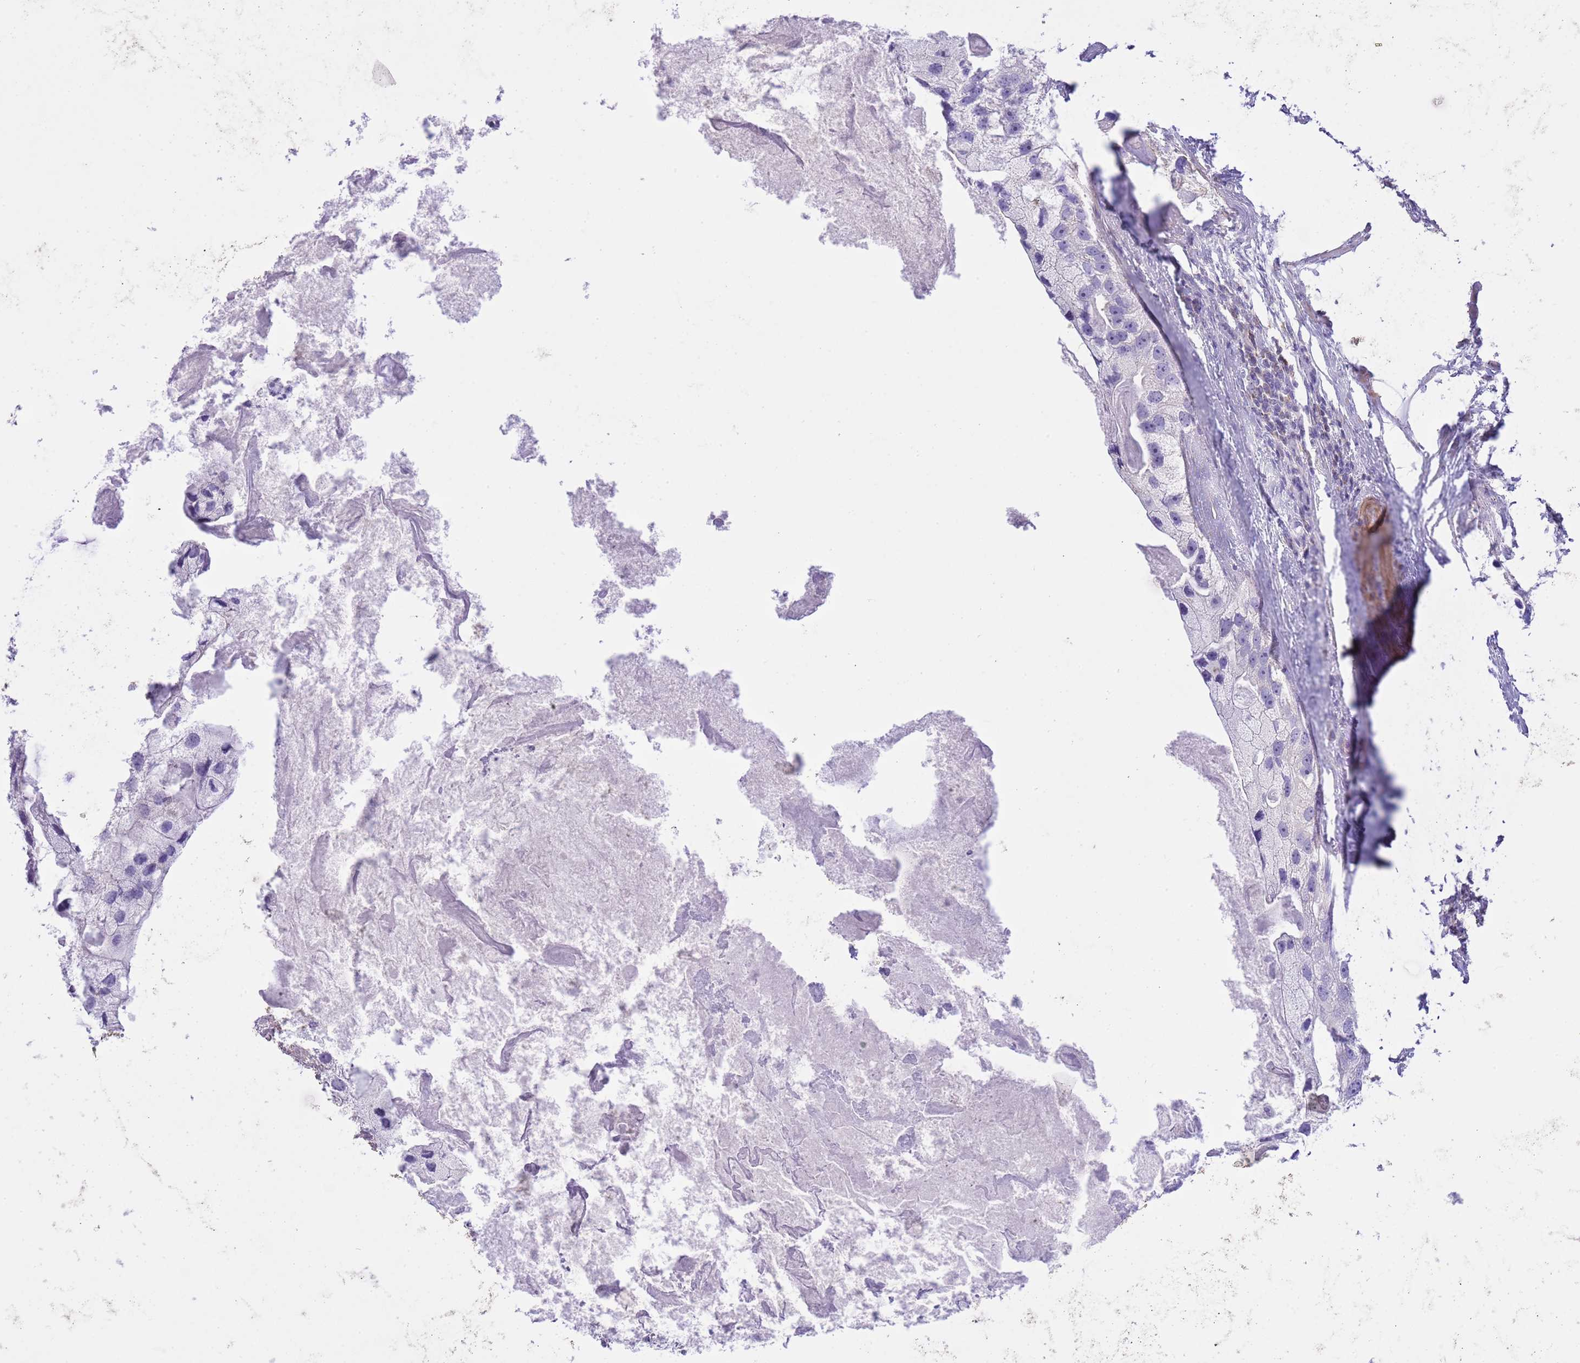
{"staining": {"intensity": "negative", "quantity": "none", "location": "none"}, "tissue": "prostate cancer", "cell_type": "Tumor cells", "image_type": "cancer", "snomed": [{"axis": "morphology", "description": "Adenocarcinoma, High grade"}, {"axis": "topography", "description": "Prostate"}], "caption": "DAB immunohistochemical staining of prostate cancer exhibits no significant positivity in tumor cells.", "gene": "PRR32", "patient": {"sex": "male", "age": 62}}